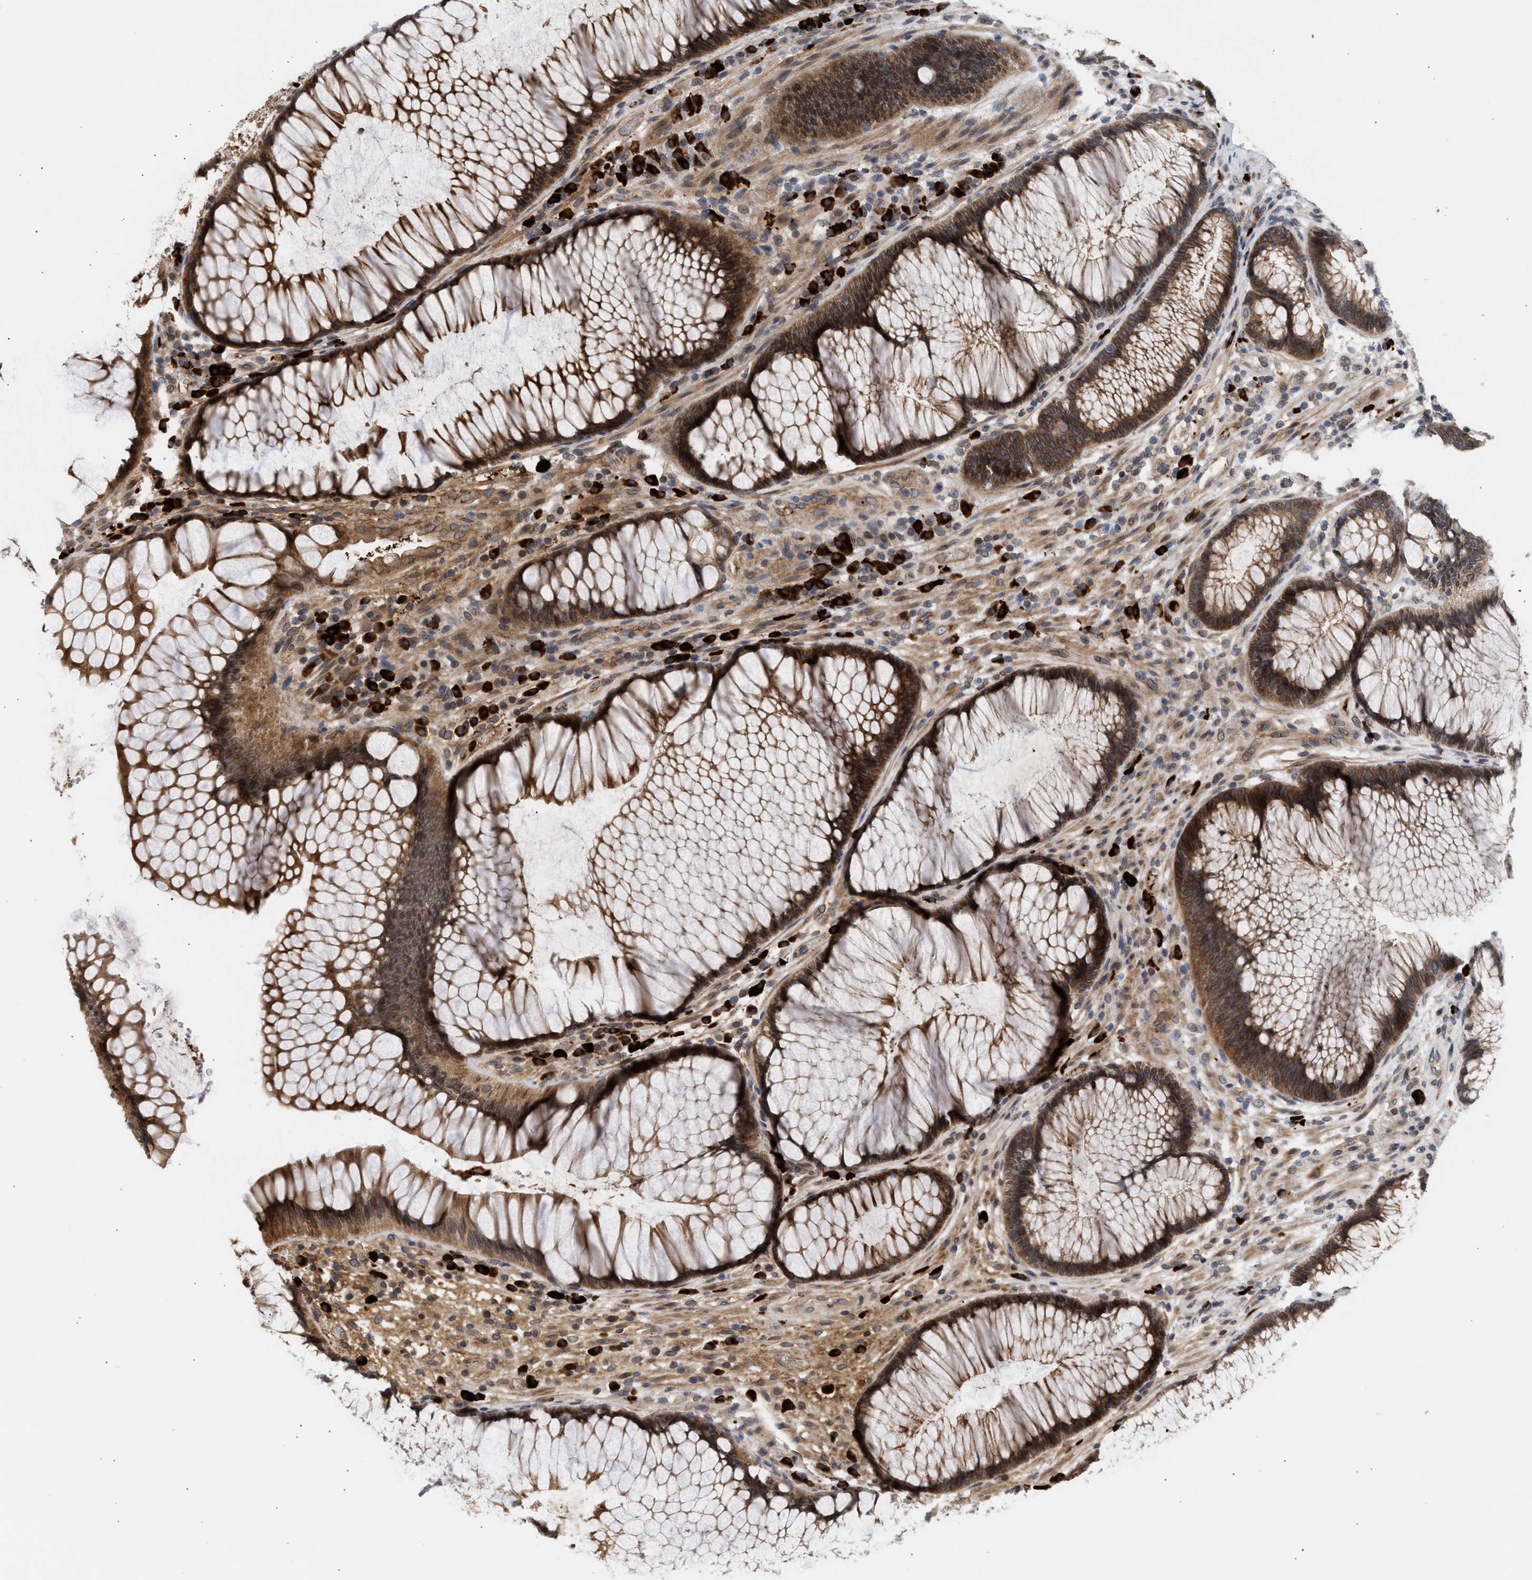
{"staining": {"intensity": "strong", "quantity": ">75%", "location": "cytoplasmic/membranous,nuclear"}, "tissue": "rectum", "cell_type": "Glandular cells", "image_type": "normal", "snomed": [{"axis": "morphology", "description": "Normal tissue, NOS"}, {"axis": "topography", "description": "Rectum"}], "caption": "Rectum stained with IHC reveals strong cytoplasmic/membranous,nuclear positivity in about >75% of glandular cells. Immunohistochemistry (ihc) stains the protein in brown and the nuclei are stained blue.", "gene": "NUP62", "patient": {"sex": "male", "age": 51}}